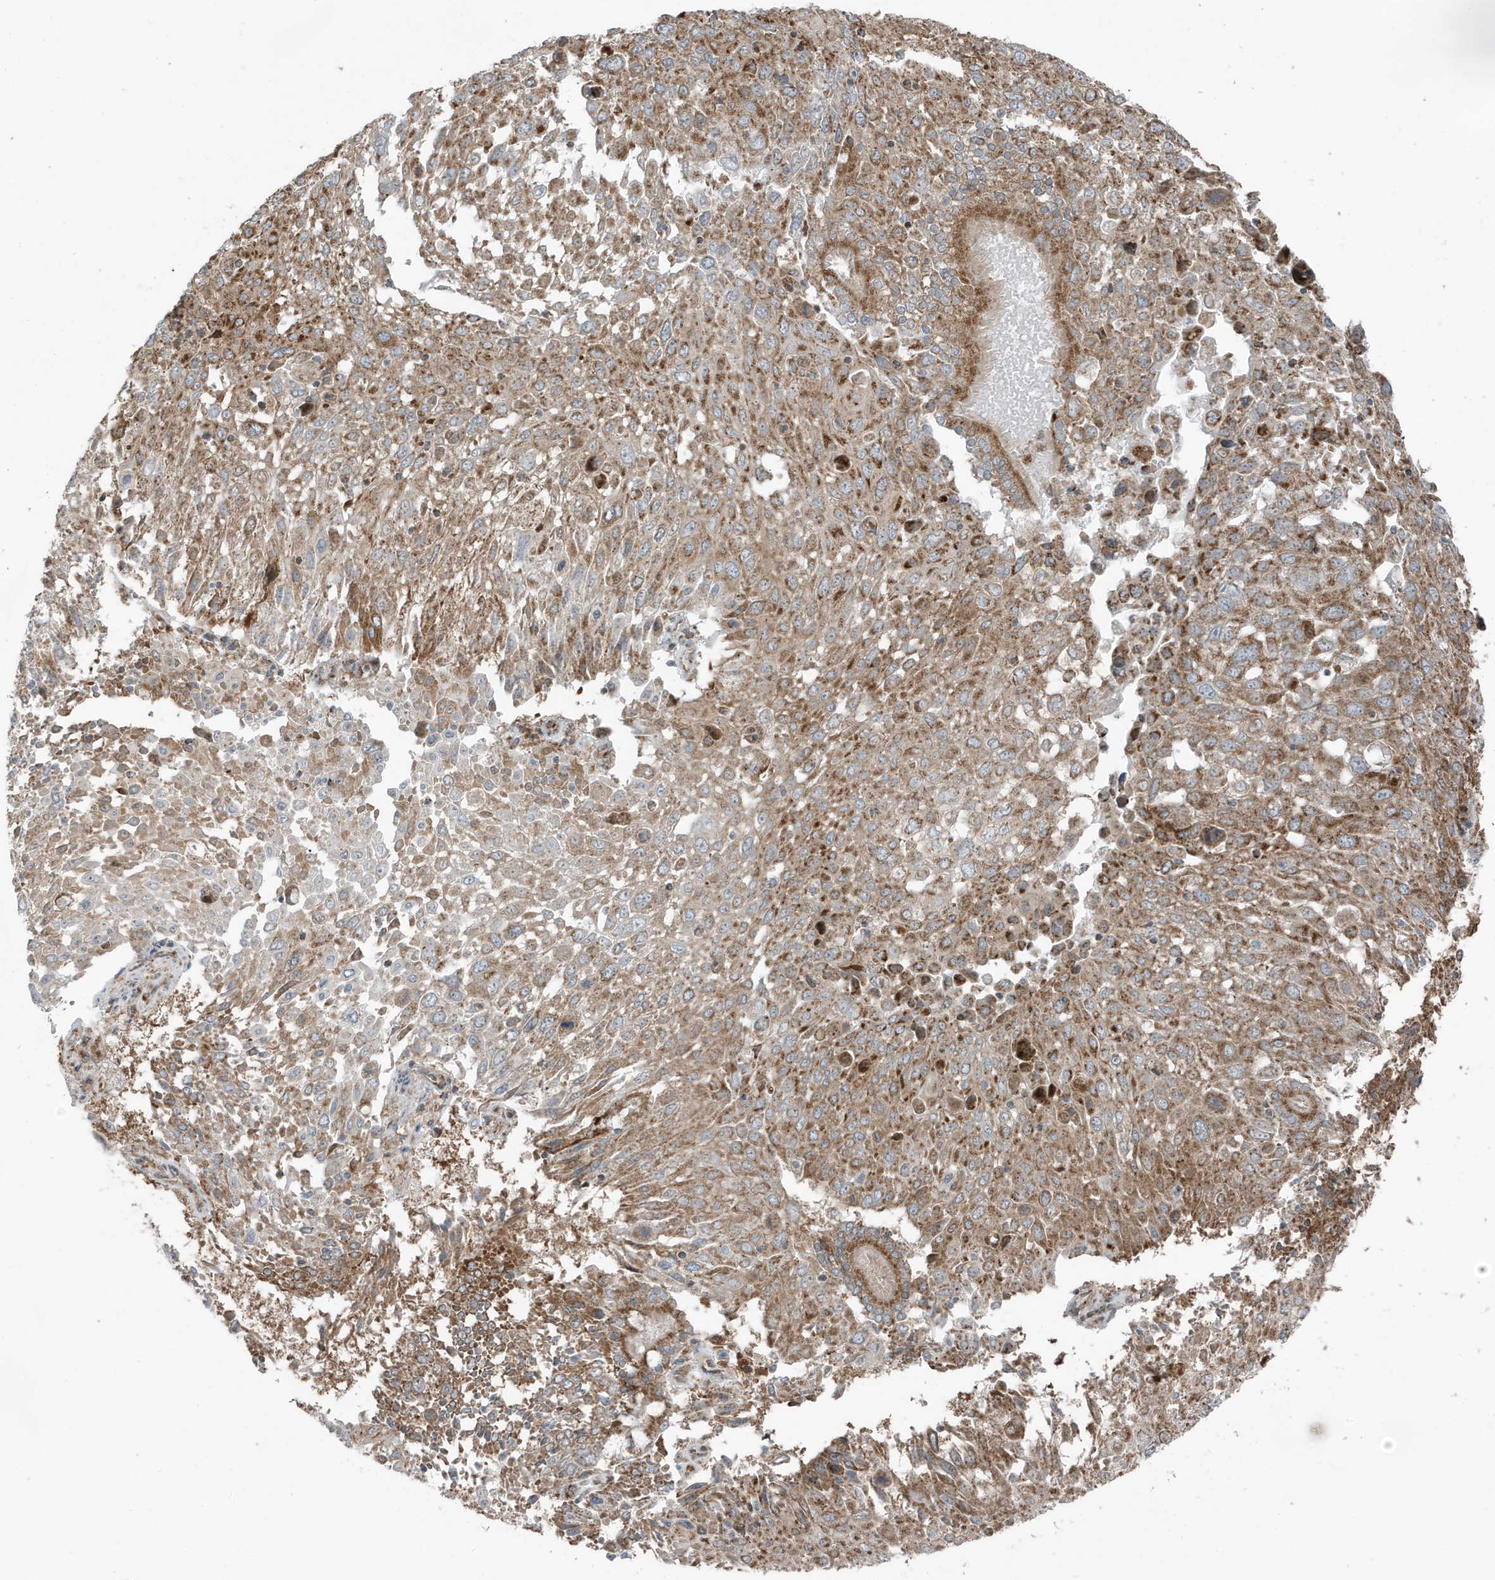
{"staining": {"intensity": "moderate", "quantity": ">75%", "location": "cytoplasmic/membranous"}, "tissue": "lung cancer", "cell_type": "Tumor cells", "image_type": "cancer", "snomed": [{"axis": "morphology", "description": "Squamous cell carcinoma, NOS"}, {"axis": "topography", "description": "Lung"}], "caption": "The histopathology image demonstrates immunohistochemical staining of lung cancer (squamous cell carcinoma). There is moderate cytoplasmic/membranous expression is seen in approximately >75% of tumor cells. Ihc stains the protein in brown and the nuclei are stained blue.", "gene": "GOLGA4", "patient": {"sex": "male", "age": 65}}